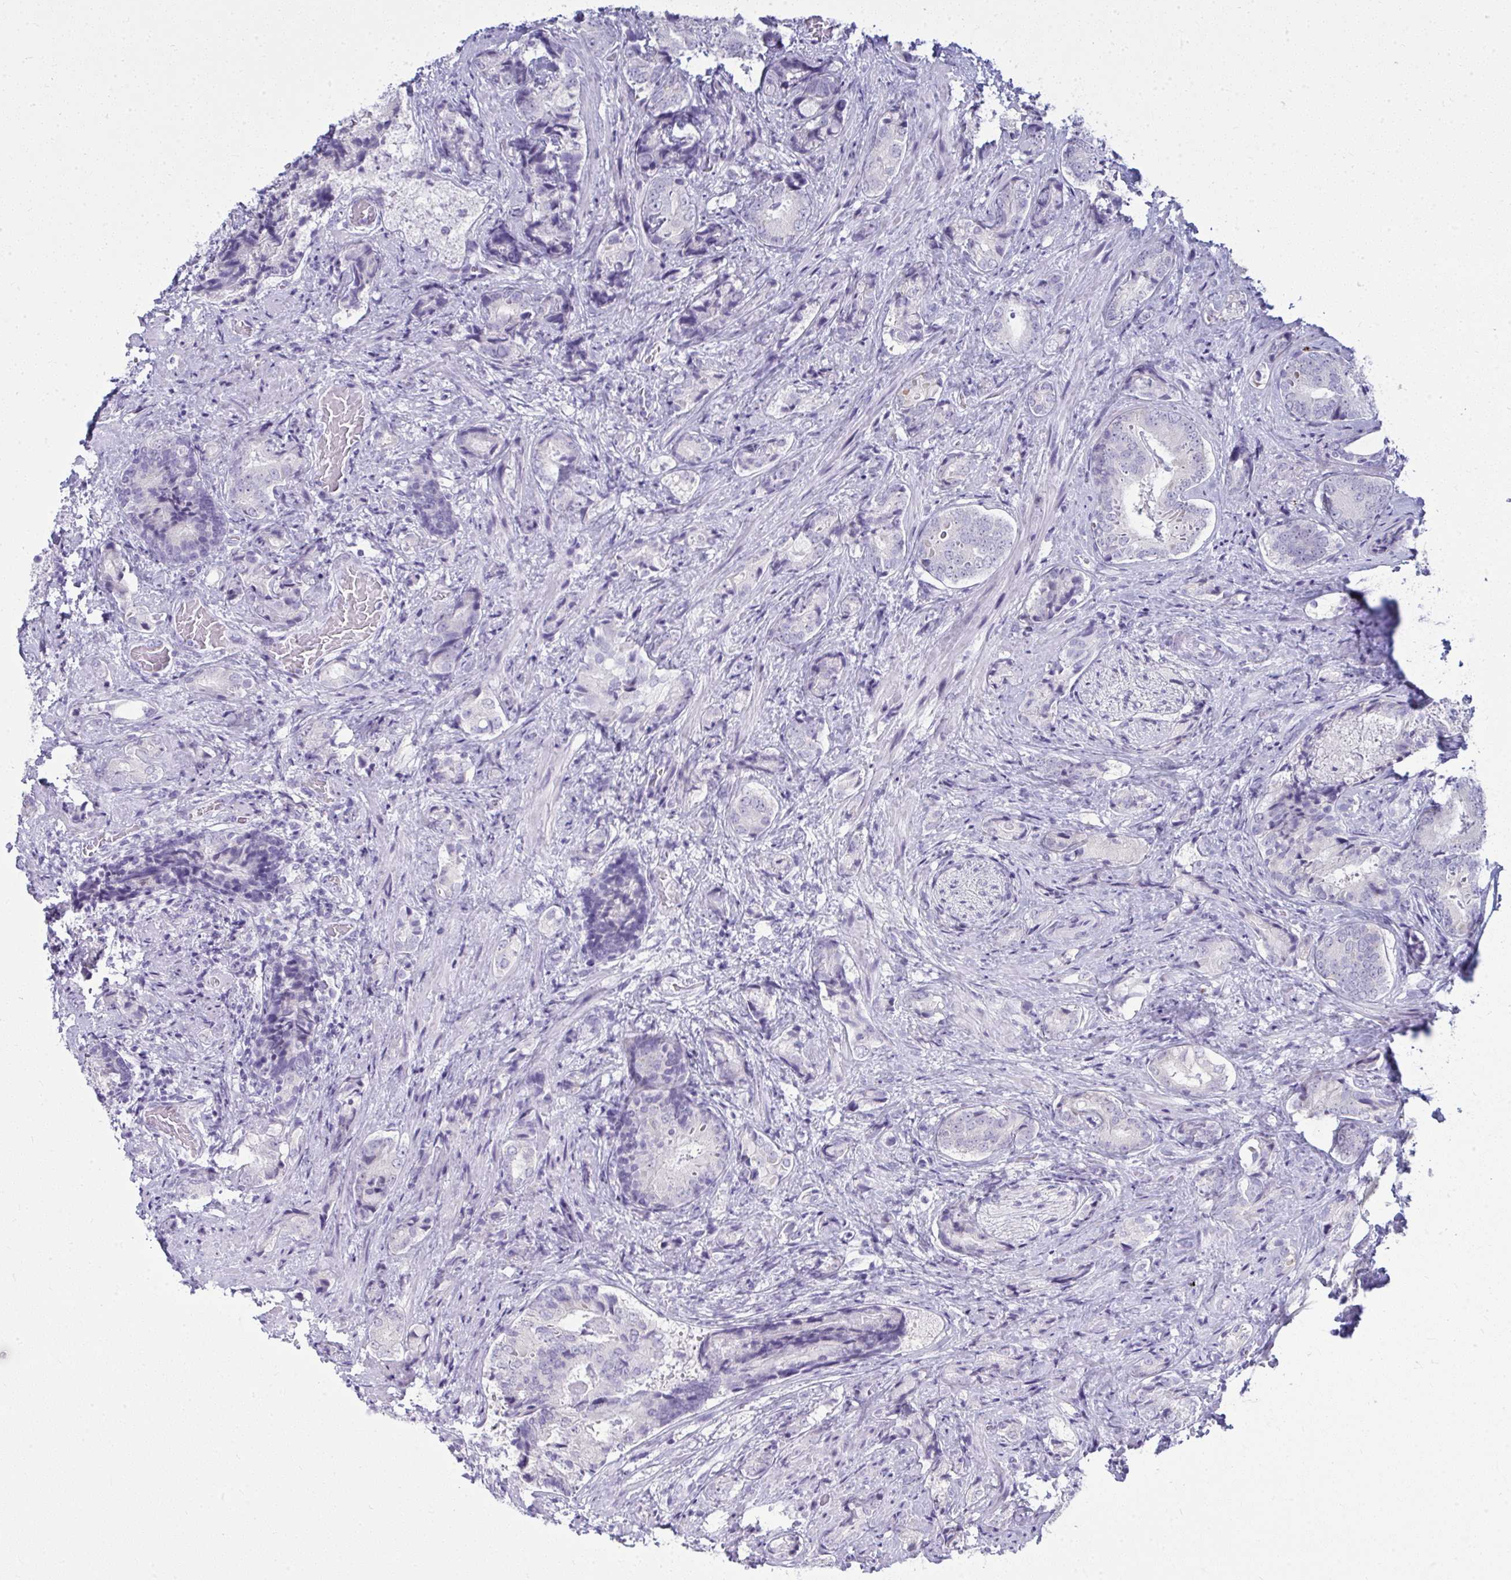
{"staining": {"intensity": "negative", "quantity": "none", "location": "none"}, "tissue": "prostate cancer", "cell_type": "Tumor cells", "image_type": "cancer", "snomed": [{"axis": "morphology", "description": "Adenocarcinoma, High grade"}, {"axis": "topography", "description": "Prostate"}], "caption": "Tumor cells are negative for brown protein staining in prostate high-grade adenocarcinoma.", "gene": "QDPR", "patient": {"sex": "male", "age": 62}}